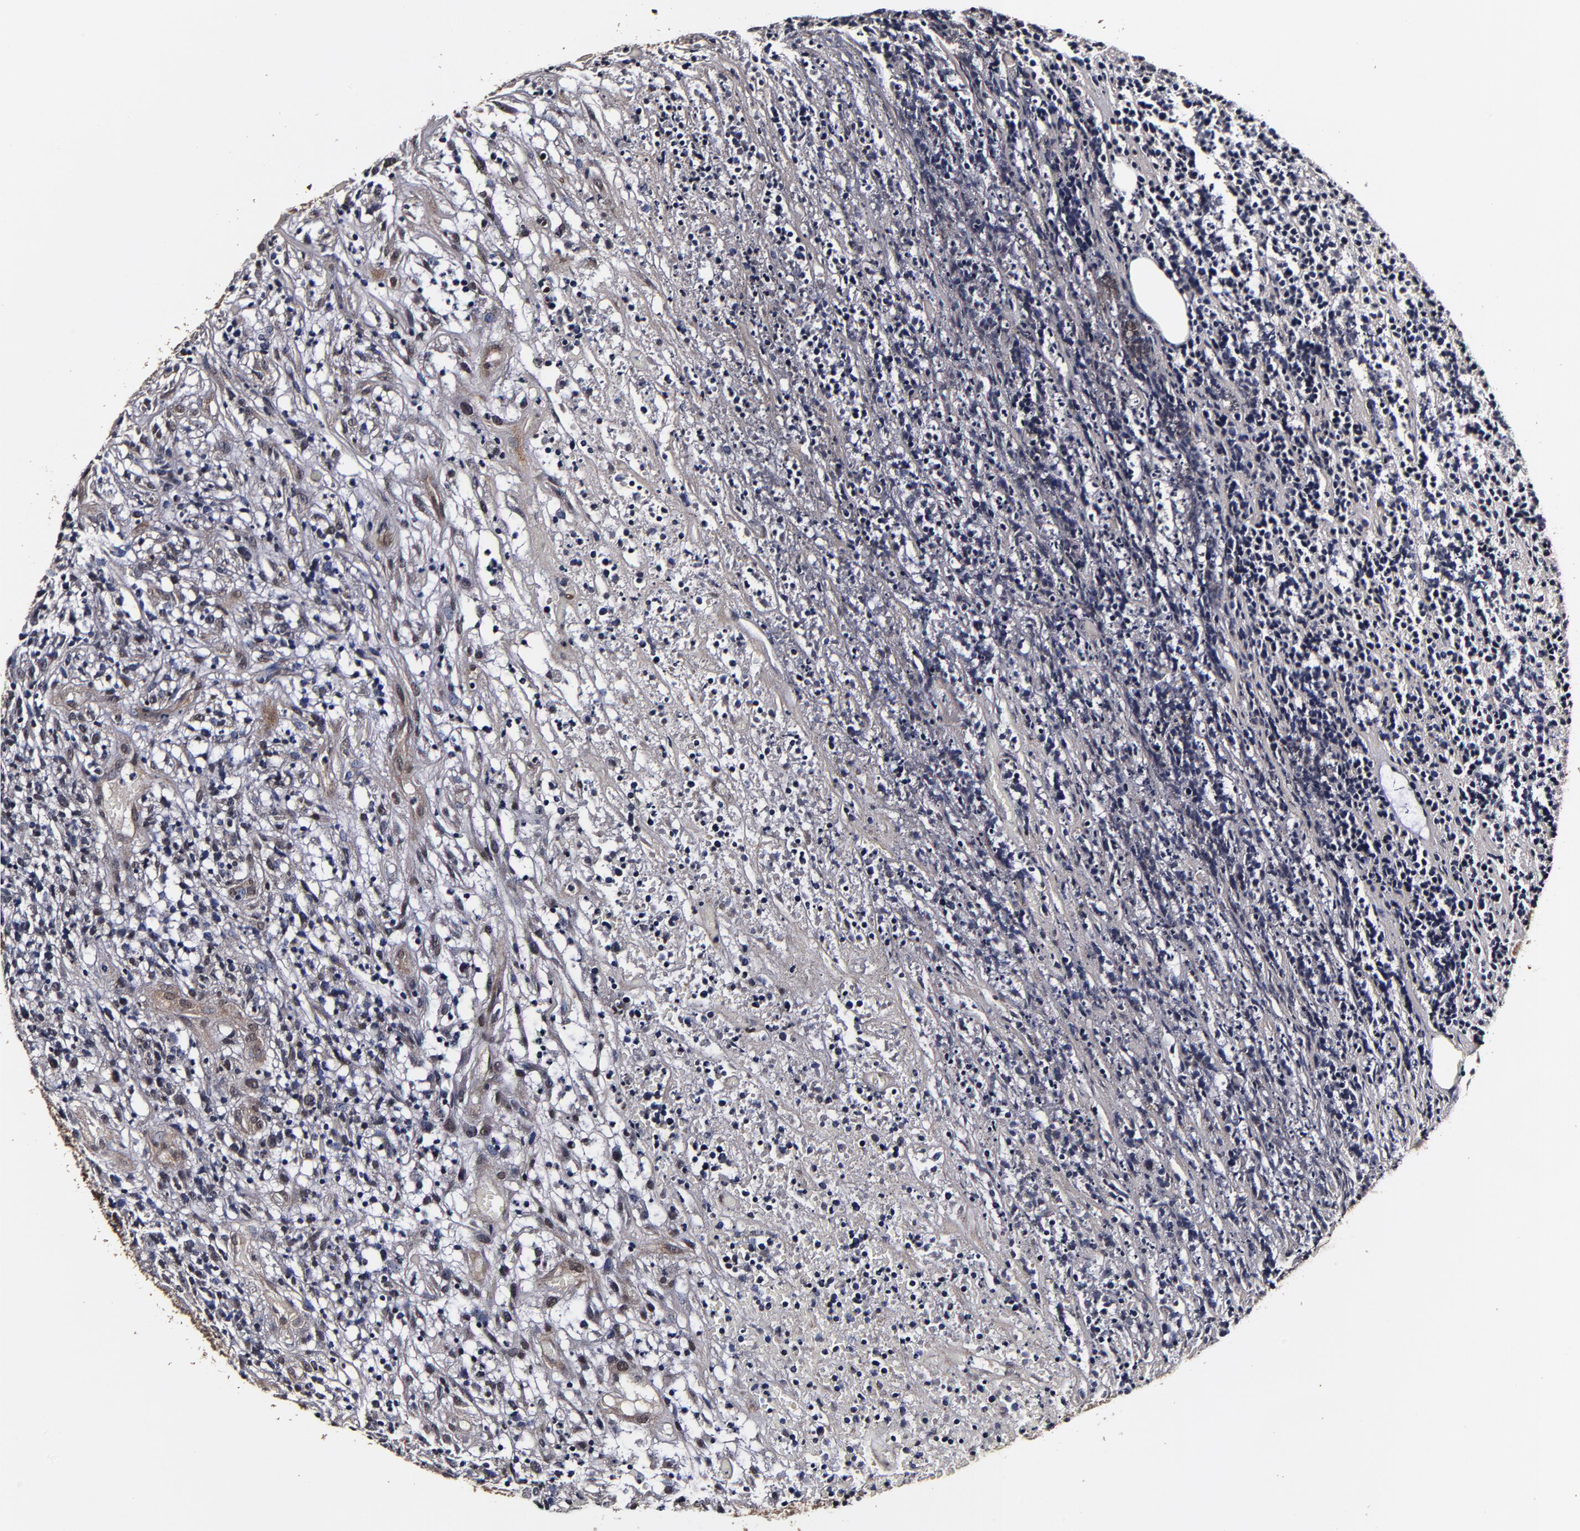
{"staining": {"intensity": "negative", "quantity": "none", "location": "none"}, "tissue": "lymphoma", "cell_type": "Tumor cells", "image_type": "cancer", "snomed": [{"axis": "morphology", "description": "Malignant lymphoma, non-Hodgkin's type, High grade"}, {"axis": "topography", "description": "Lymph node"}], "caption": "Tumor cells show no significant positivity in malignant lymphoma, non-Hodgkin's type (high-grade).", "gene": "MMP15", "patient": {"sex": "female", "age": 73}}